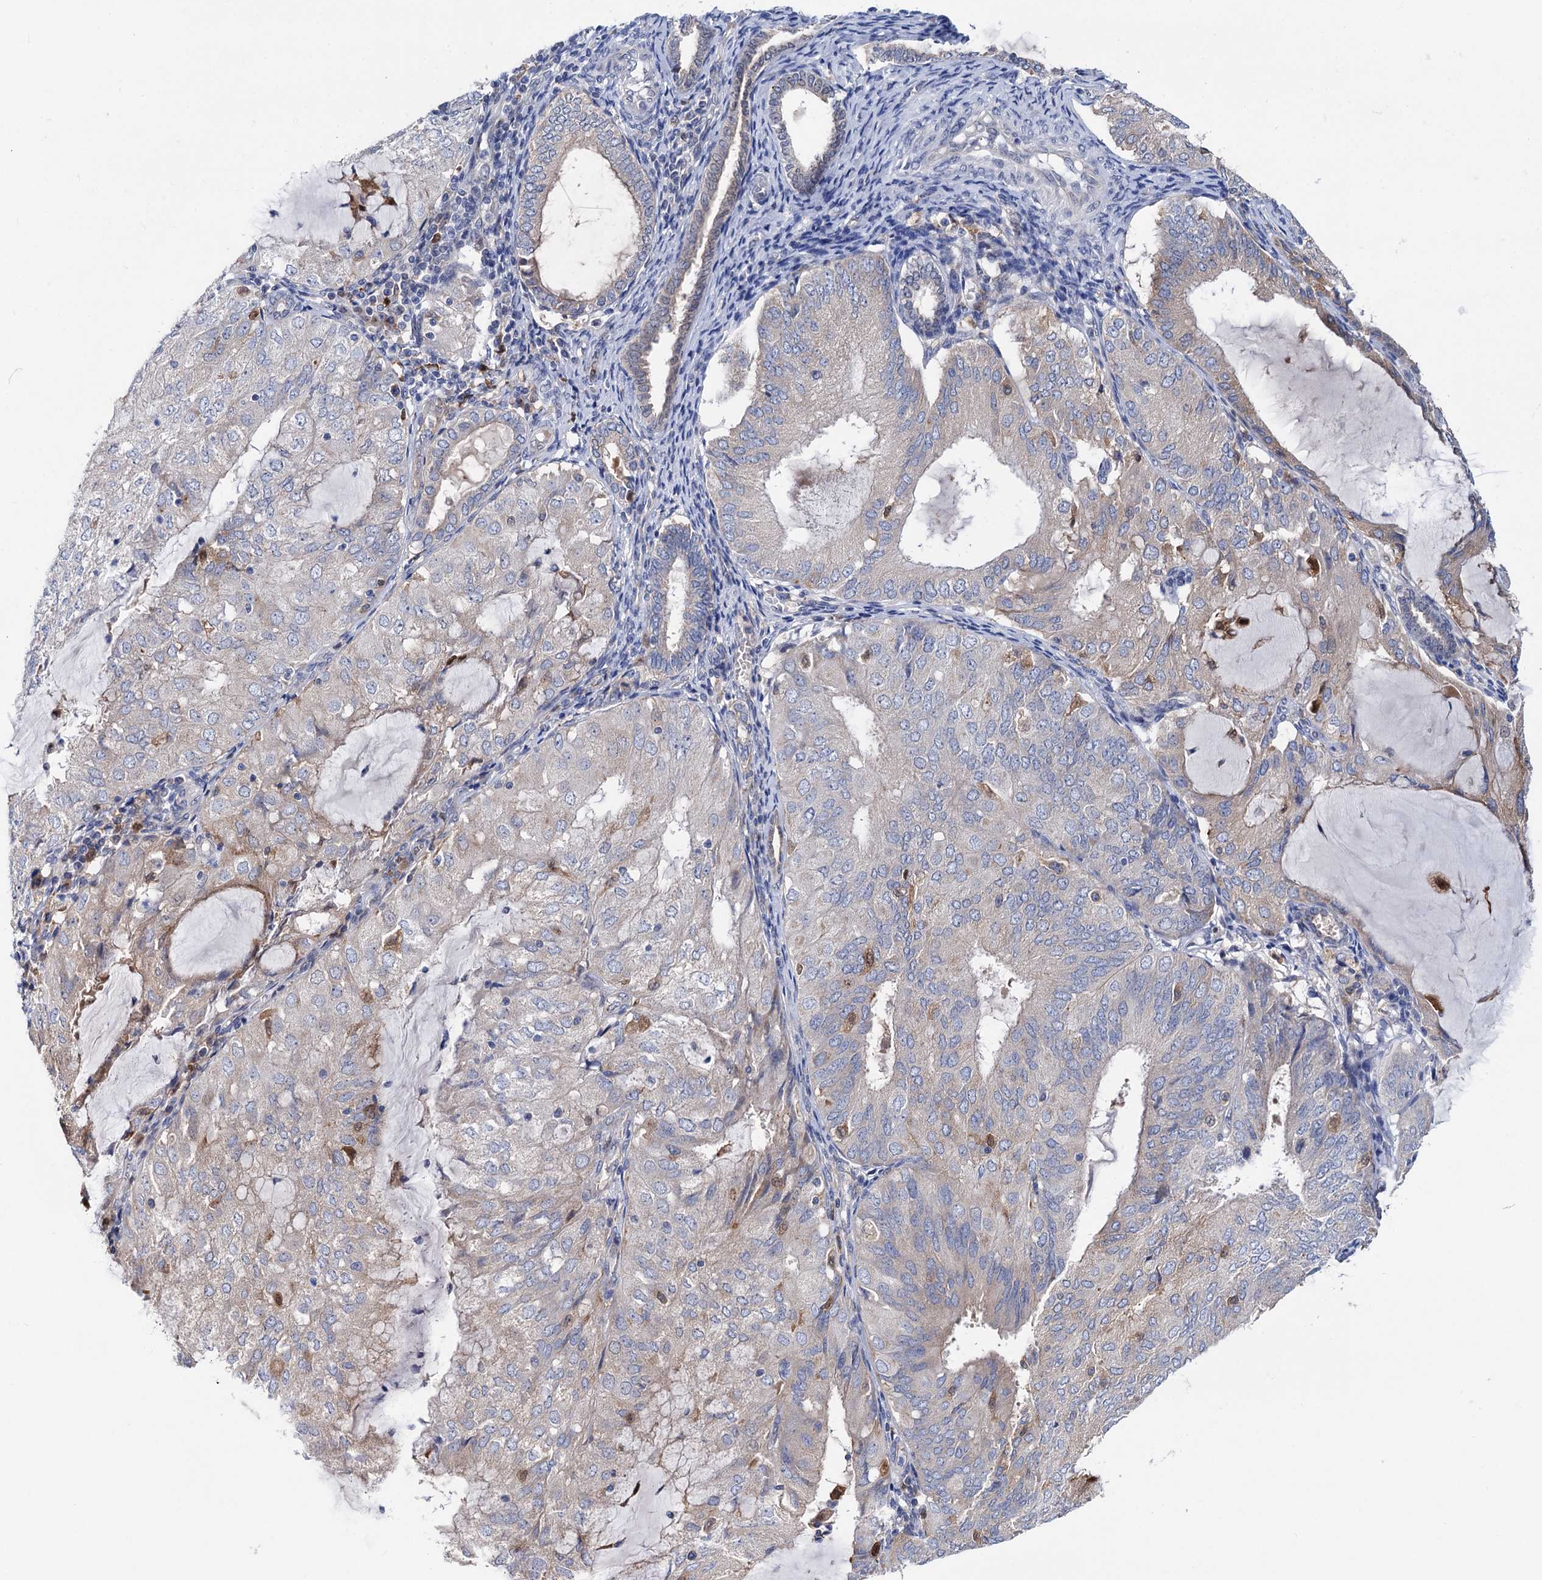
{"staining": {"intensity": "negative", "quantity": "none", "location": "none"}, "tissue": "endometrial cancer", "cell_type": "Tumor cells", "image_type": "cancer", "snomed": [{"axis": "morphology", "description": "Adenocarcinoma, NOS"}, {"axis": "topography", "description": "Endometrium"}], "caption": "The immunohistochemistry image has no significant staining in tumor cells of adenocarcinoma (endometrial) tissue.", "gene": "ZNRD2", "patient": {"sex": "female", "age": 81}}